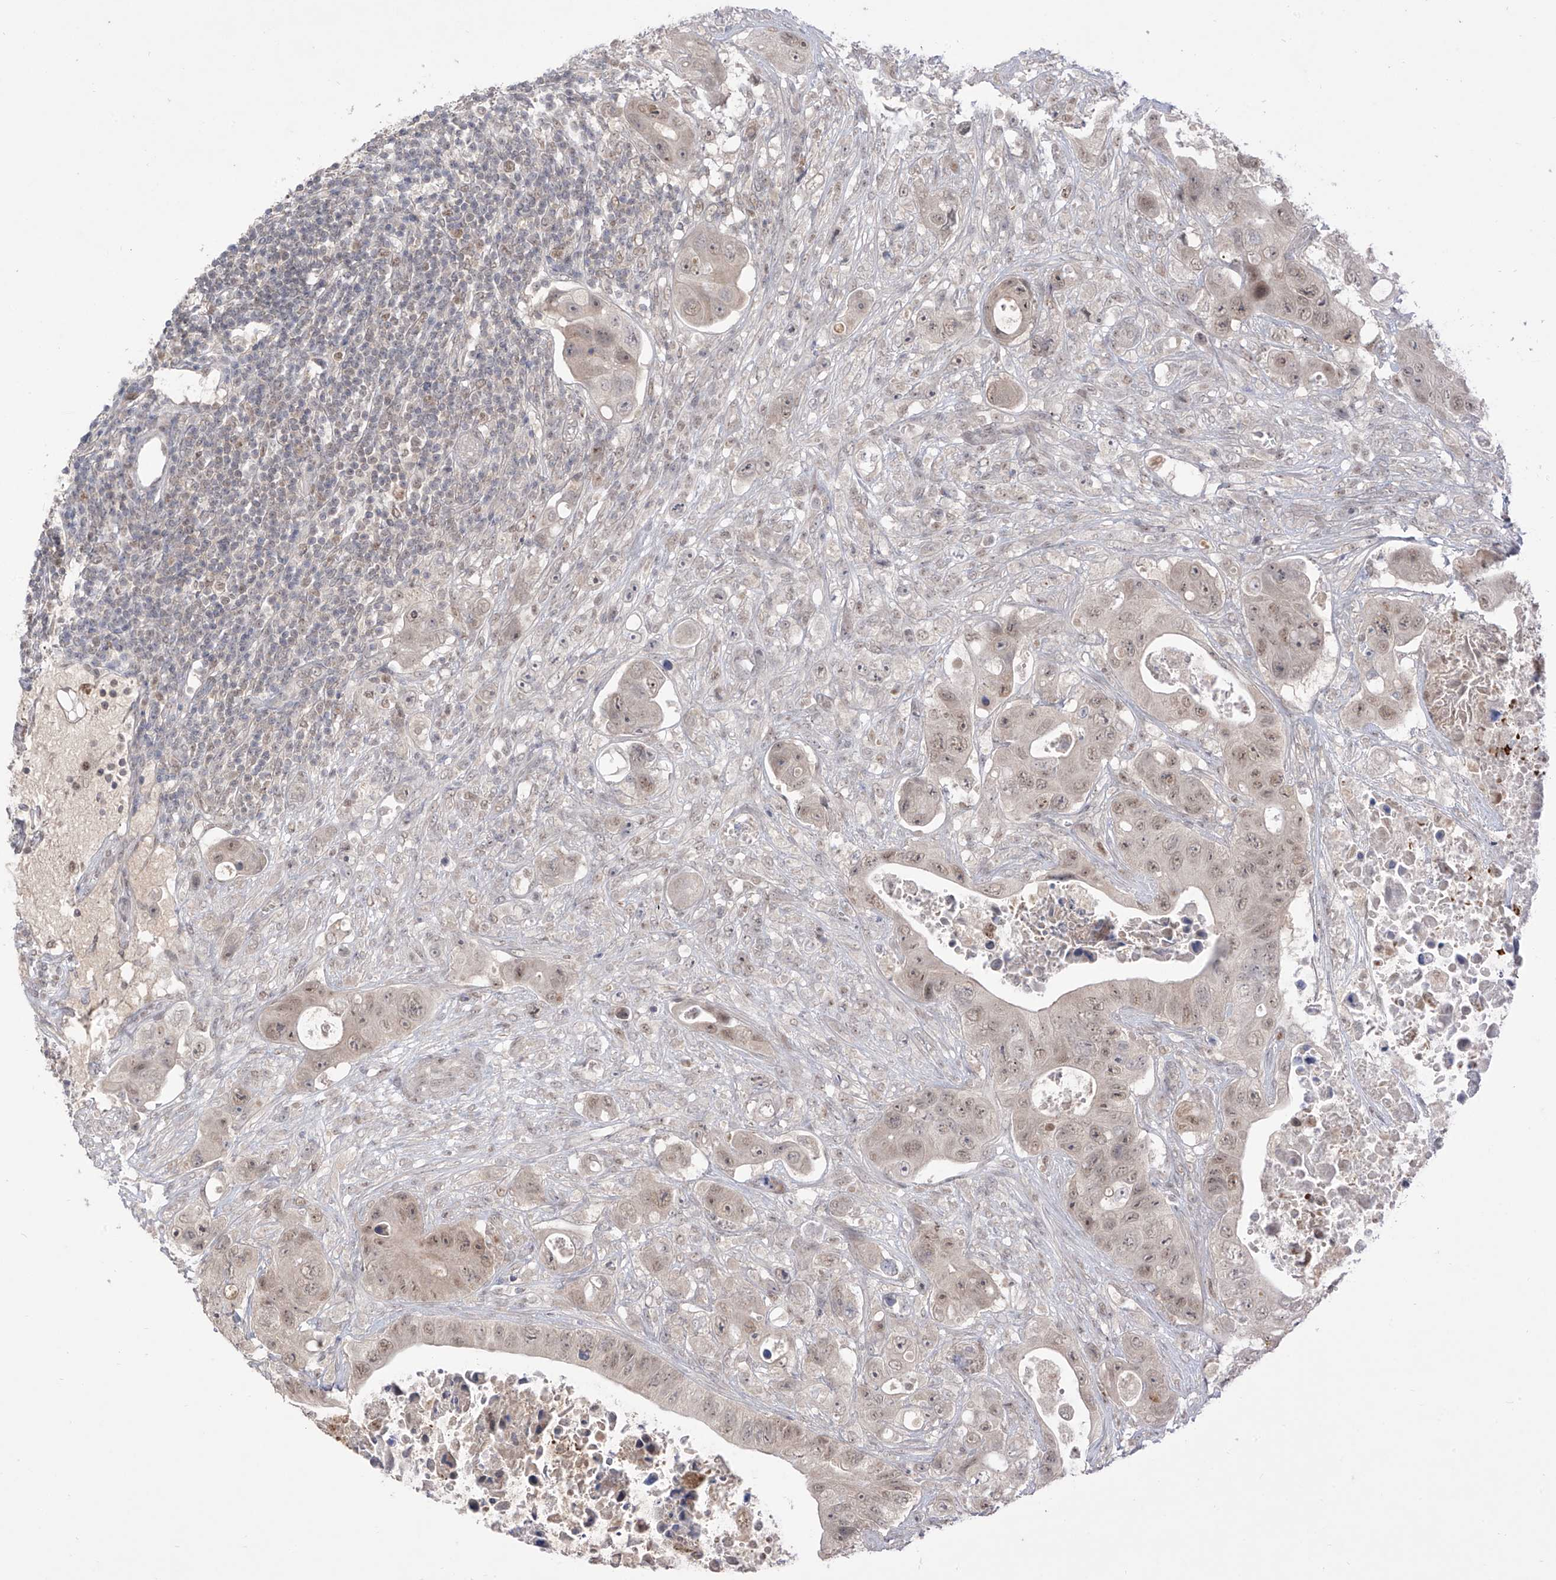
{"staining": {"intensity": "weak", "quantity": ">75%", "location": "nuclear"}, "tissue": "colorectal cancer", "cell_type": "Tumor cells", "image_type": "cancer", "snomed": [{"axis": "morphology", "description": "Adenocarcinoma, NOS"}, {"axis": "topography", "description": "Colon"}], "caption": "IHC (DAB (3,3'-diaminobenzidine)) staining of human colorectal adenocarcinoma displays weak nuclear protein staining in approximately >75% of tumor cells.", "gene": "OGT", "patient": {"sex": "female", "age": 46}}